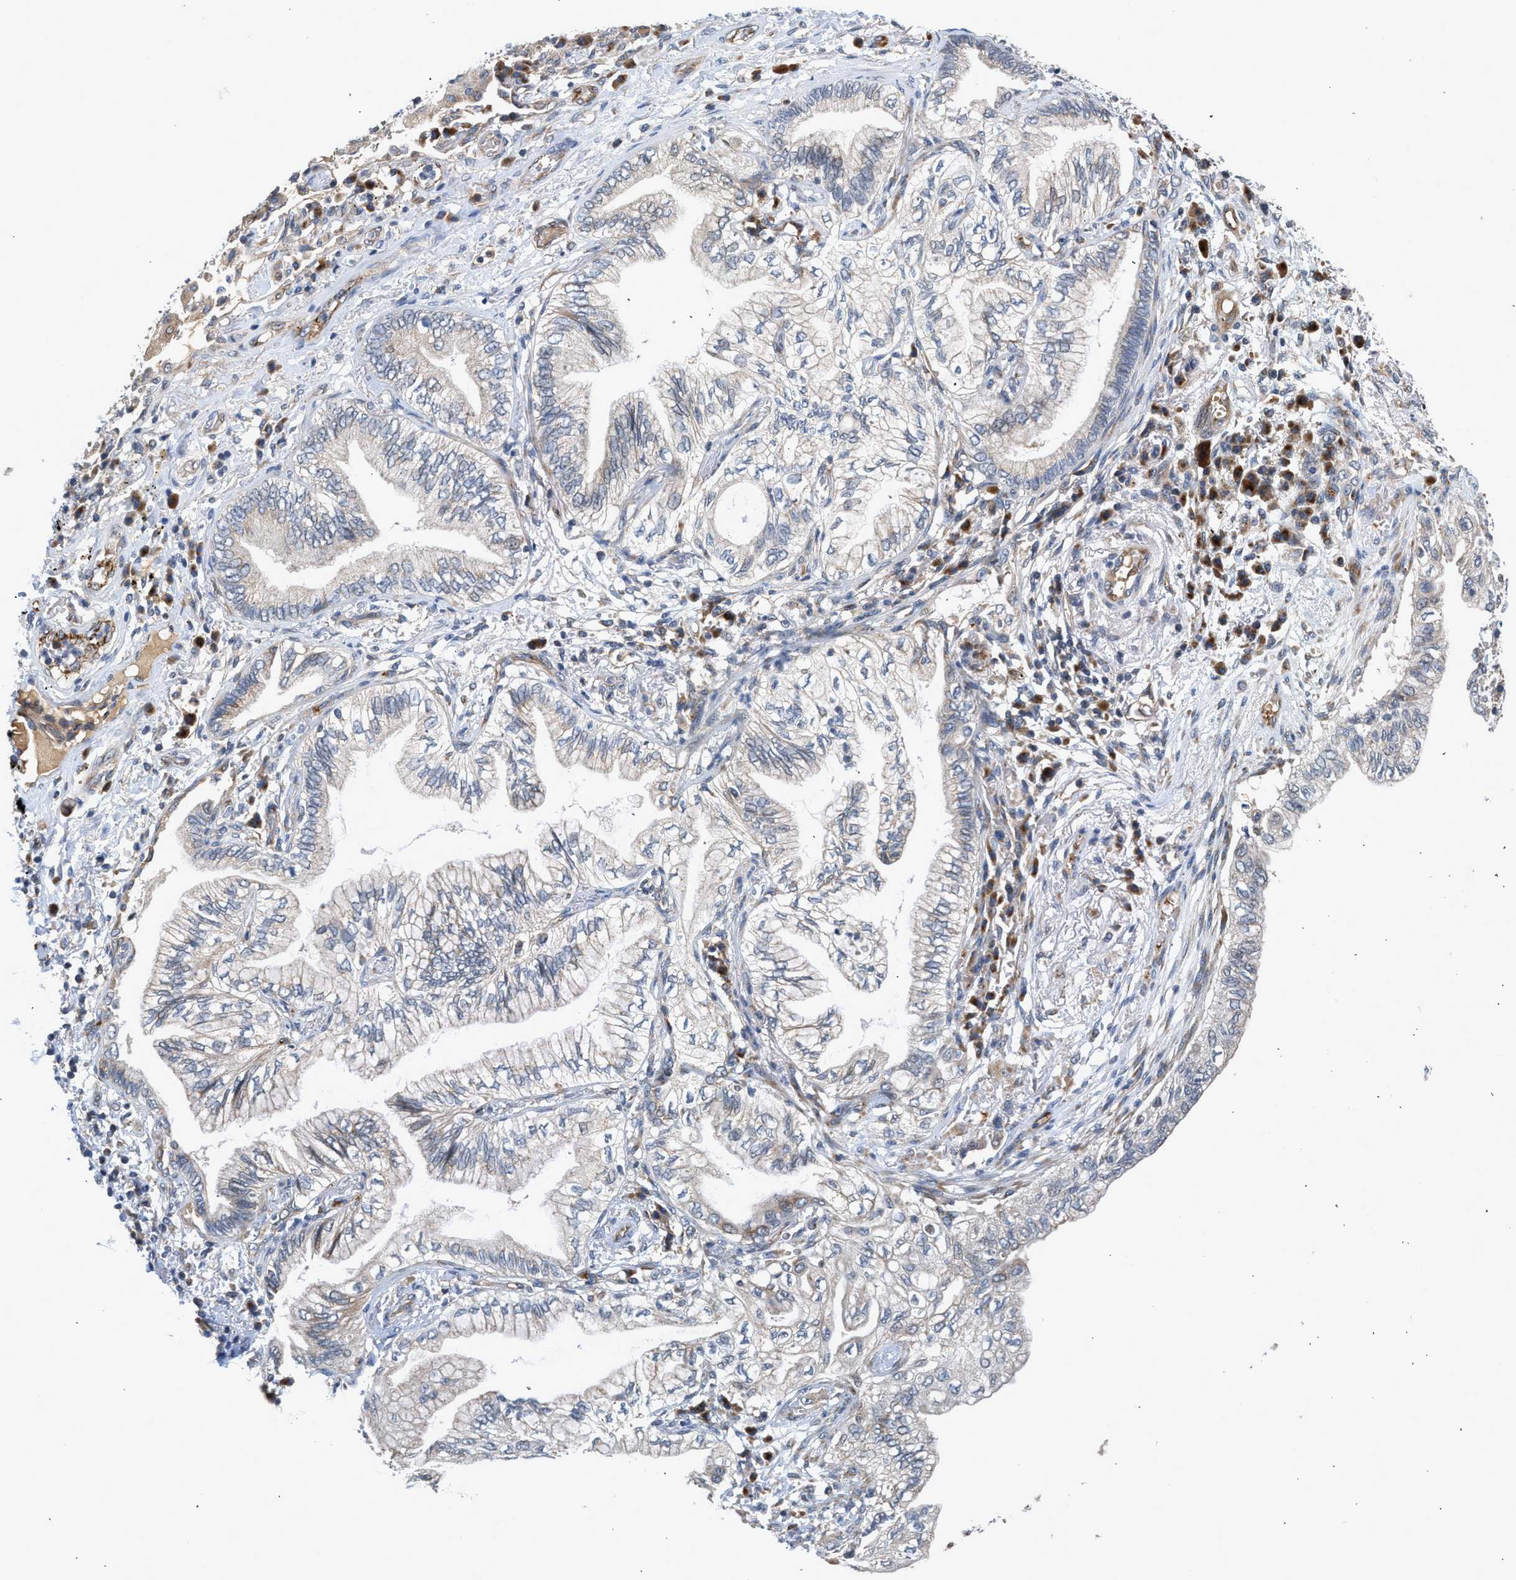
{"staining": {"intensity": "weak", "quantity": "<25%", "location": "cytoplasmic/membranous"}, "tissue": "lung cancer", "cell_type": "Tumor cells", "image_type": "cancer", "snomed": [{"axis": "morphology", "description": "Normal tissue, NOS"}, {"axis": "morphology", "description": "Adenocarcinoma, NOS"}, {"axis": "topography", "description": "Bronchus"}, {"axis": "topography", "description": "Lung"}], "caption": "Protein analysis of adenocarcinoma (lung) shows no significant staining in tumor cells.", "gene": "PIM1", "patient": {"sex": "female", "age": 70}}